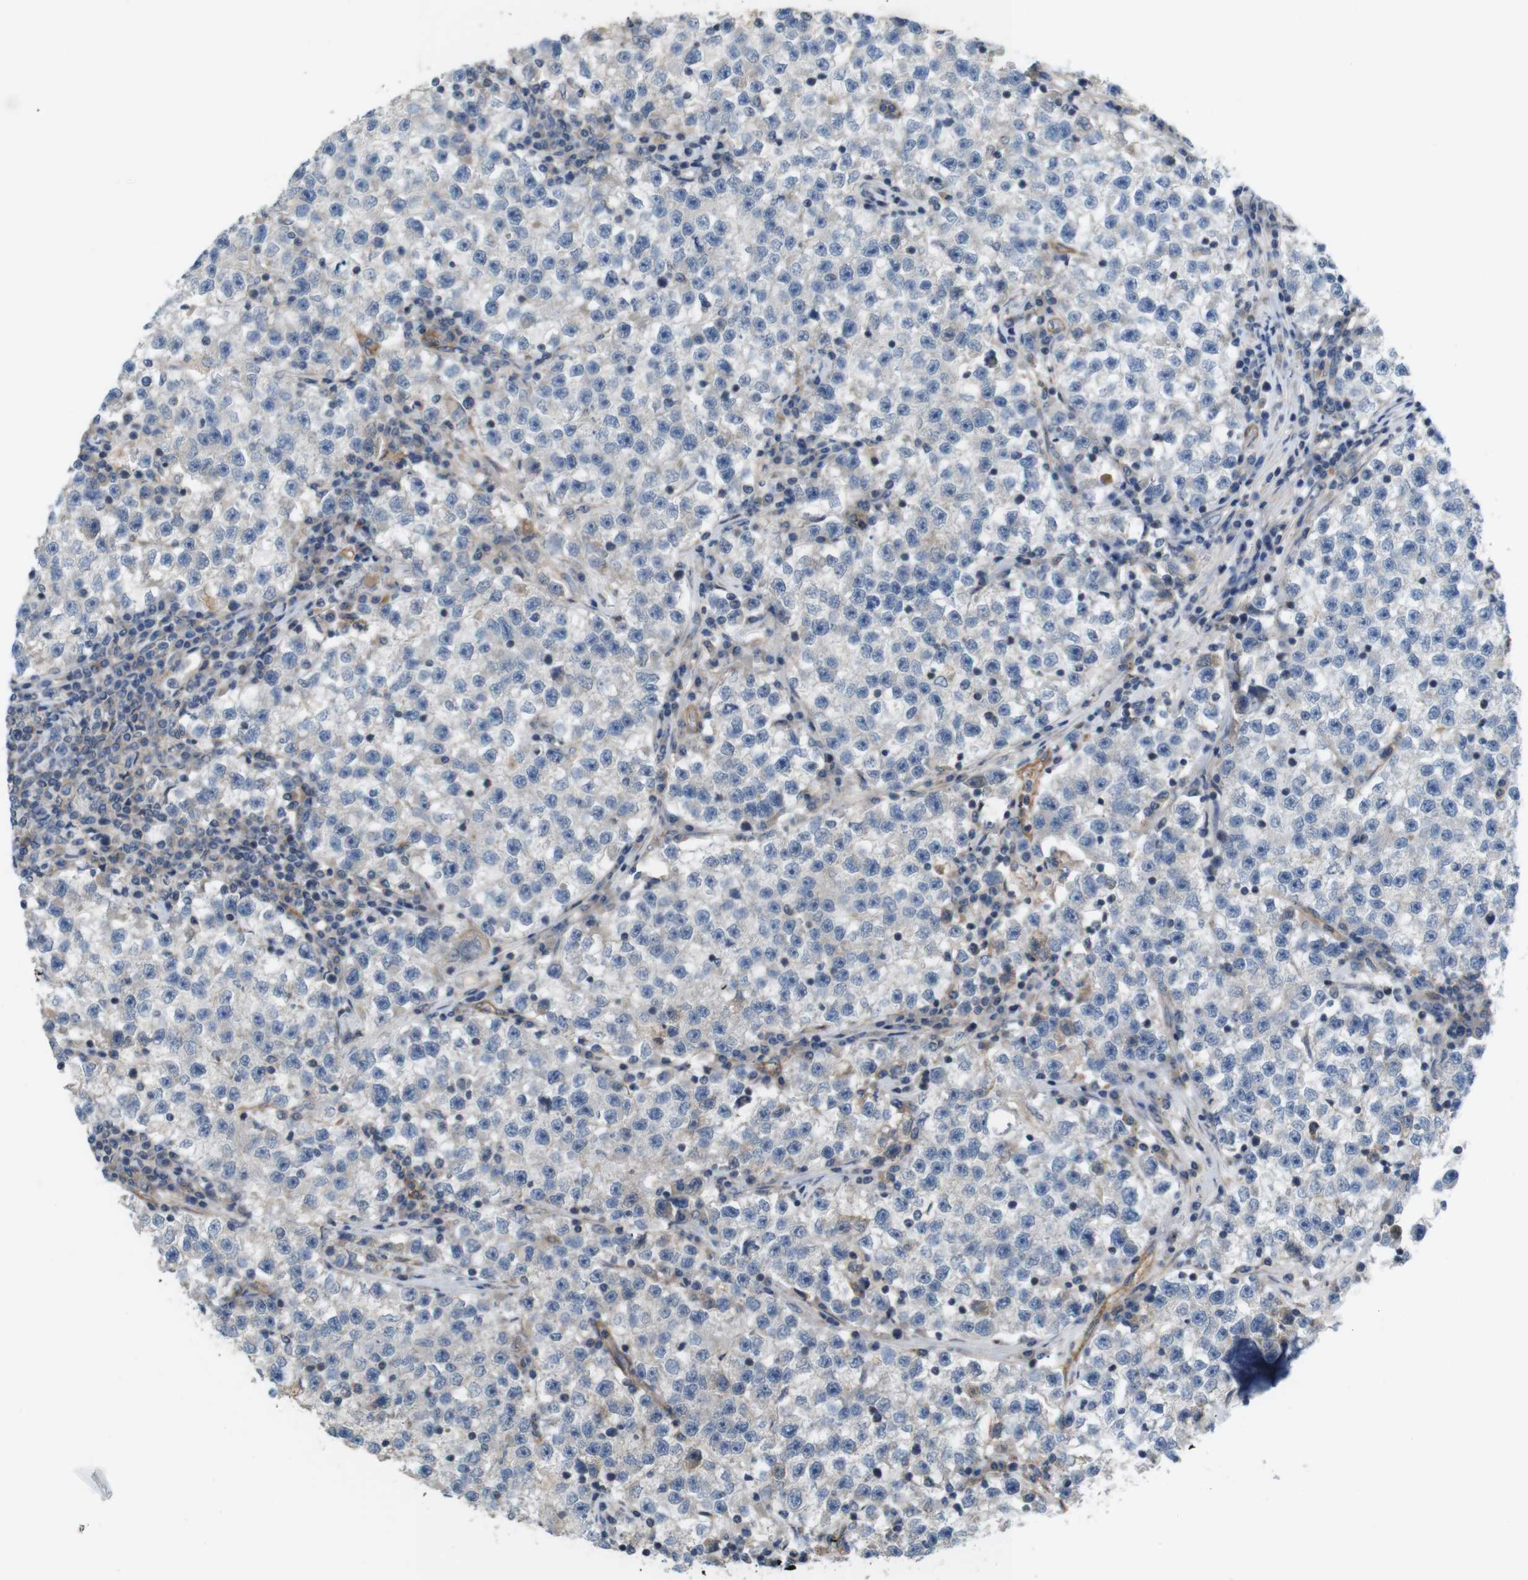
{"staining": {"intensity": "negative", "quantity": "none", "location": "none"}, "tissue": "testis cancer", "cell_type": "Tumor cells", "image_type": "cancer", "snomed": [{"axis": "morphology", "description": "Seminoma, NOS"}, {"axis": "topography", "description": "Testis"}], "caption": "The micrograph shows no significant staining in tumor cells of testis seminoma. (DAB immunohistochemistry (IHC) visualized using brightfield microscopy, high magnification).", "gene": "BVES", "patient": {"sex": "male", "age": 22}}